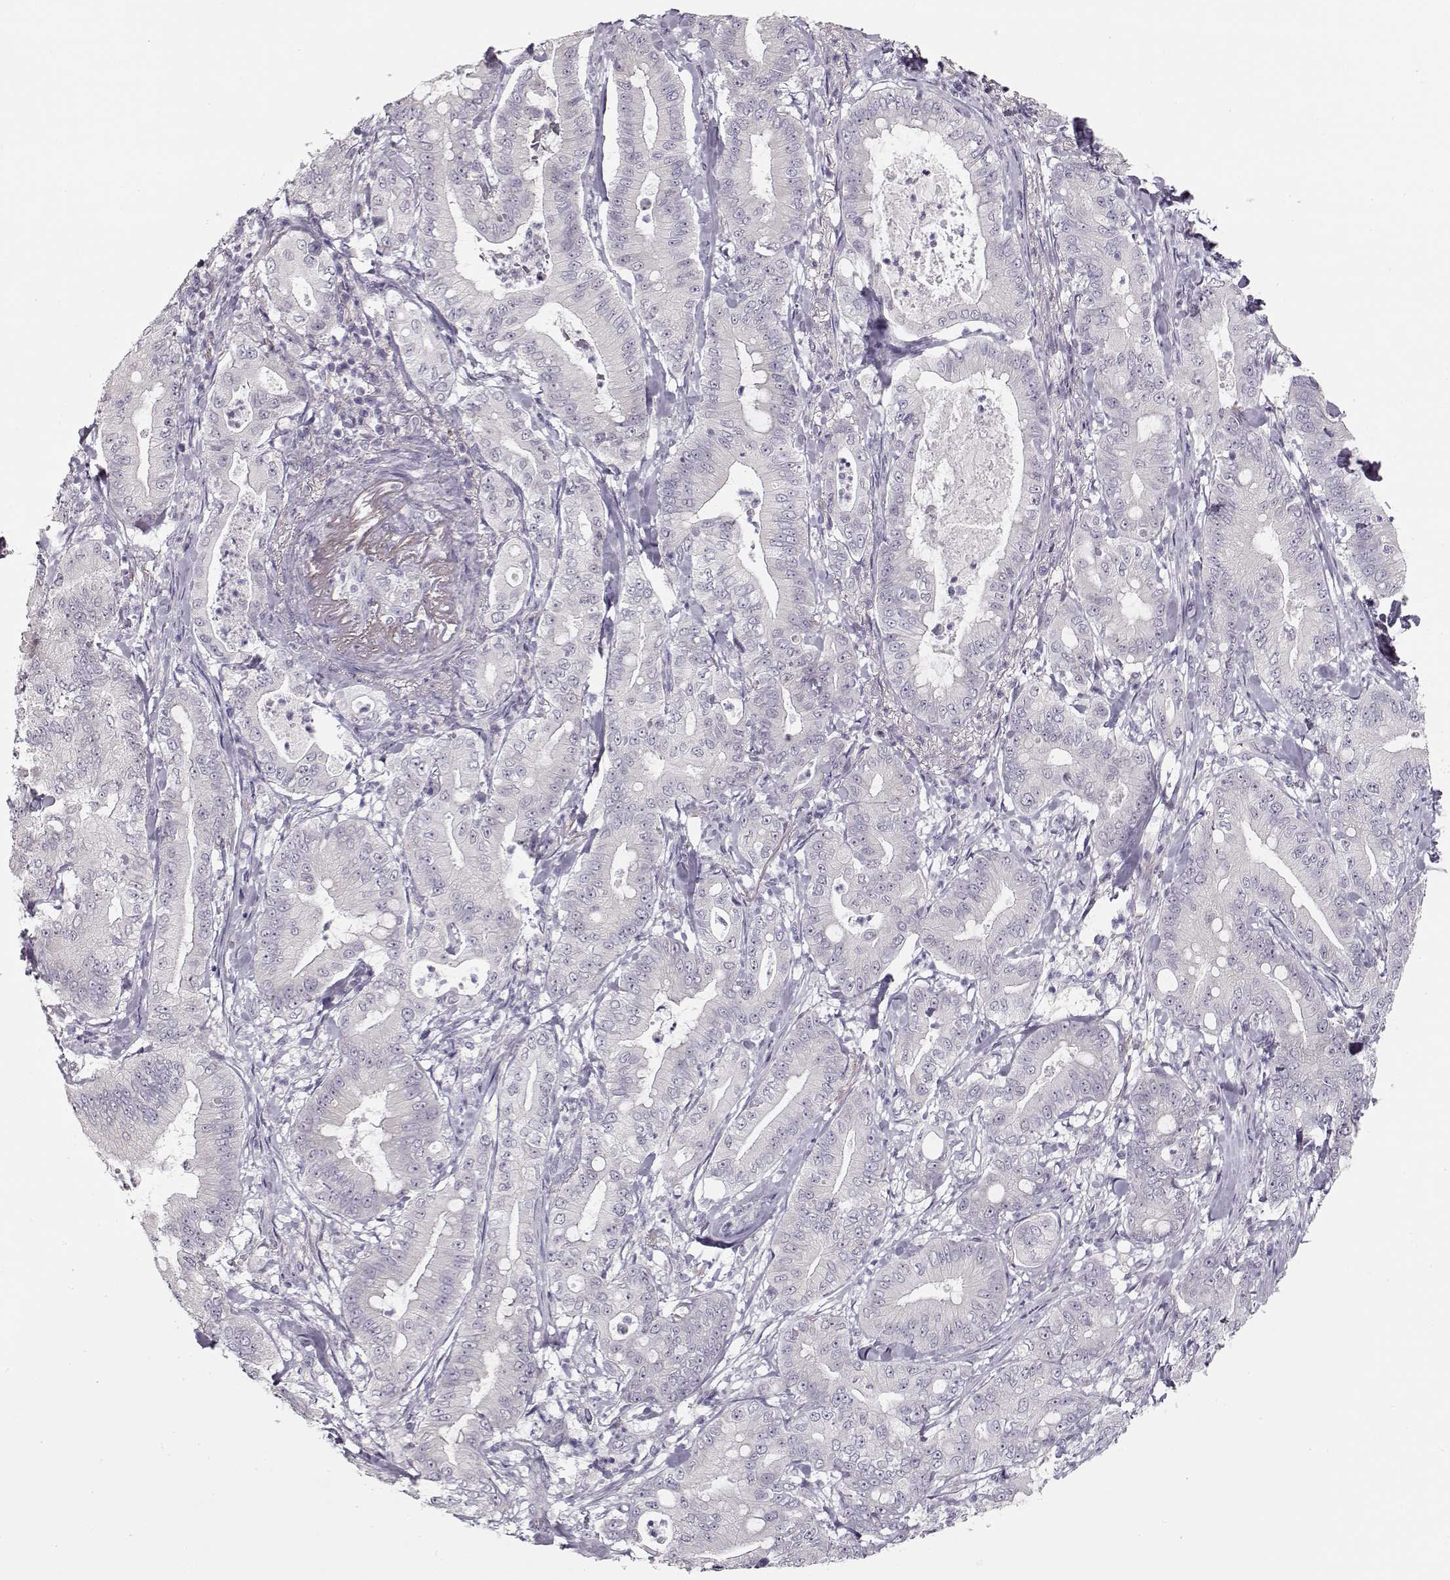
{"staining": {"intensity": "negative", "quantity": "none", "location": "none"}, "tissue": "pancreatic cancer", "cell_type": "Tumor cells", "image_type": "cancer", "snomed": [{"axis": "morphology", "description": "Adenocarcinoma, NOS"}, {"axis": "topography", "description": "Pancreas"}], "caption": "A high-resolution micrograph shows IHC staining of pancreatic cancer (adenocarcinoma), which displays no significant positivity in tumor cells.", "gene": "TTC26", "patient": {"sex": "male", "age": 71}}